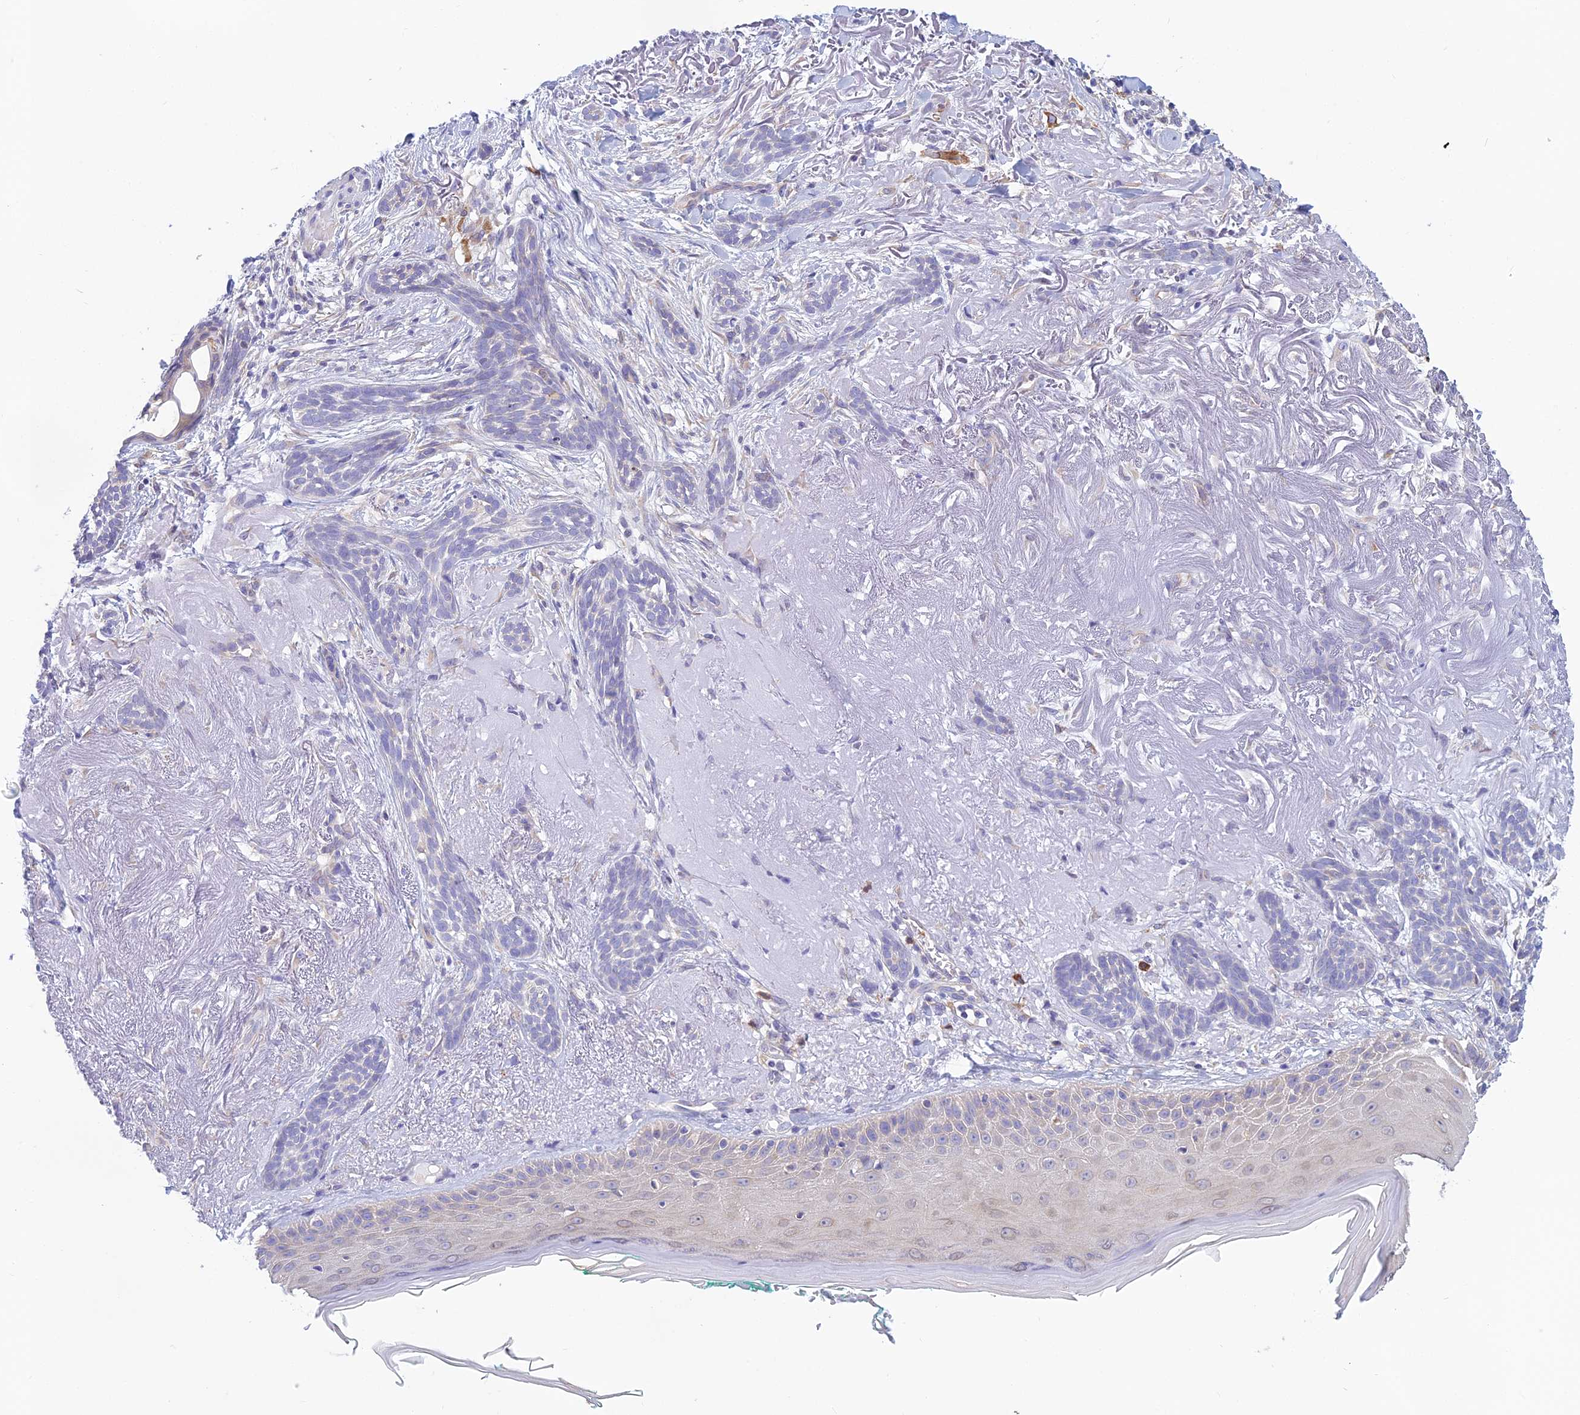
{"staining": {"intensity": "negative", "quantity": "none", "location": "none"}, "tissue": "skin cancer", "cell_type": "Tumor cells", "image_type": "cancer", "snomed": [{"axis": "morphology", "description": "Basal cell carcinoma"}, {"axis": "topography", "description": "Skin"}], "caption": "Immunohistochemistry (IHC) photomicrograph of human basal cell carcinoma (skin) stained for a protein (brown), which exhibits no staining in tumor cells.", "gene": "HM13", "patient": {"sex": "male", "age": 71}}